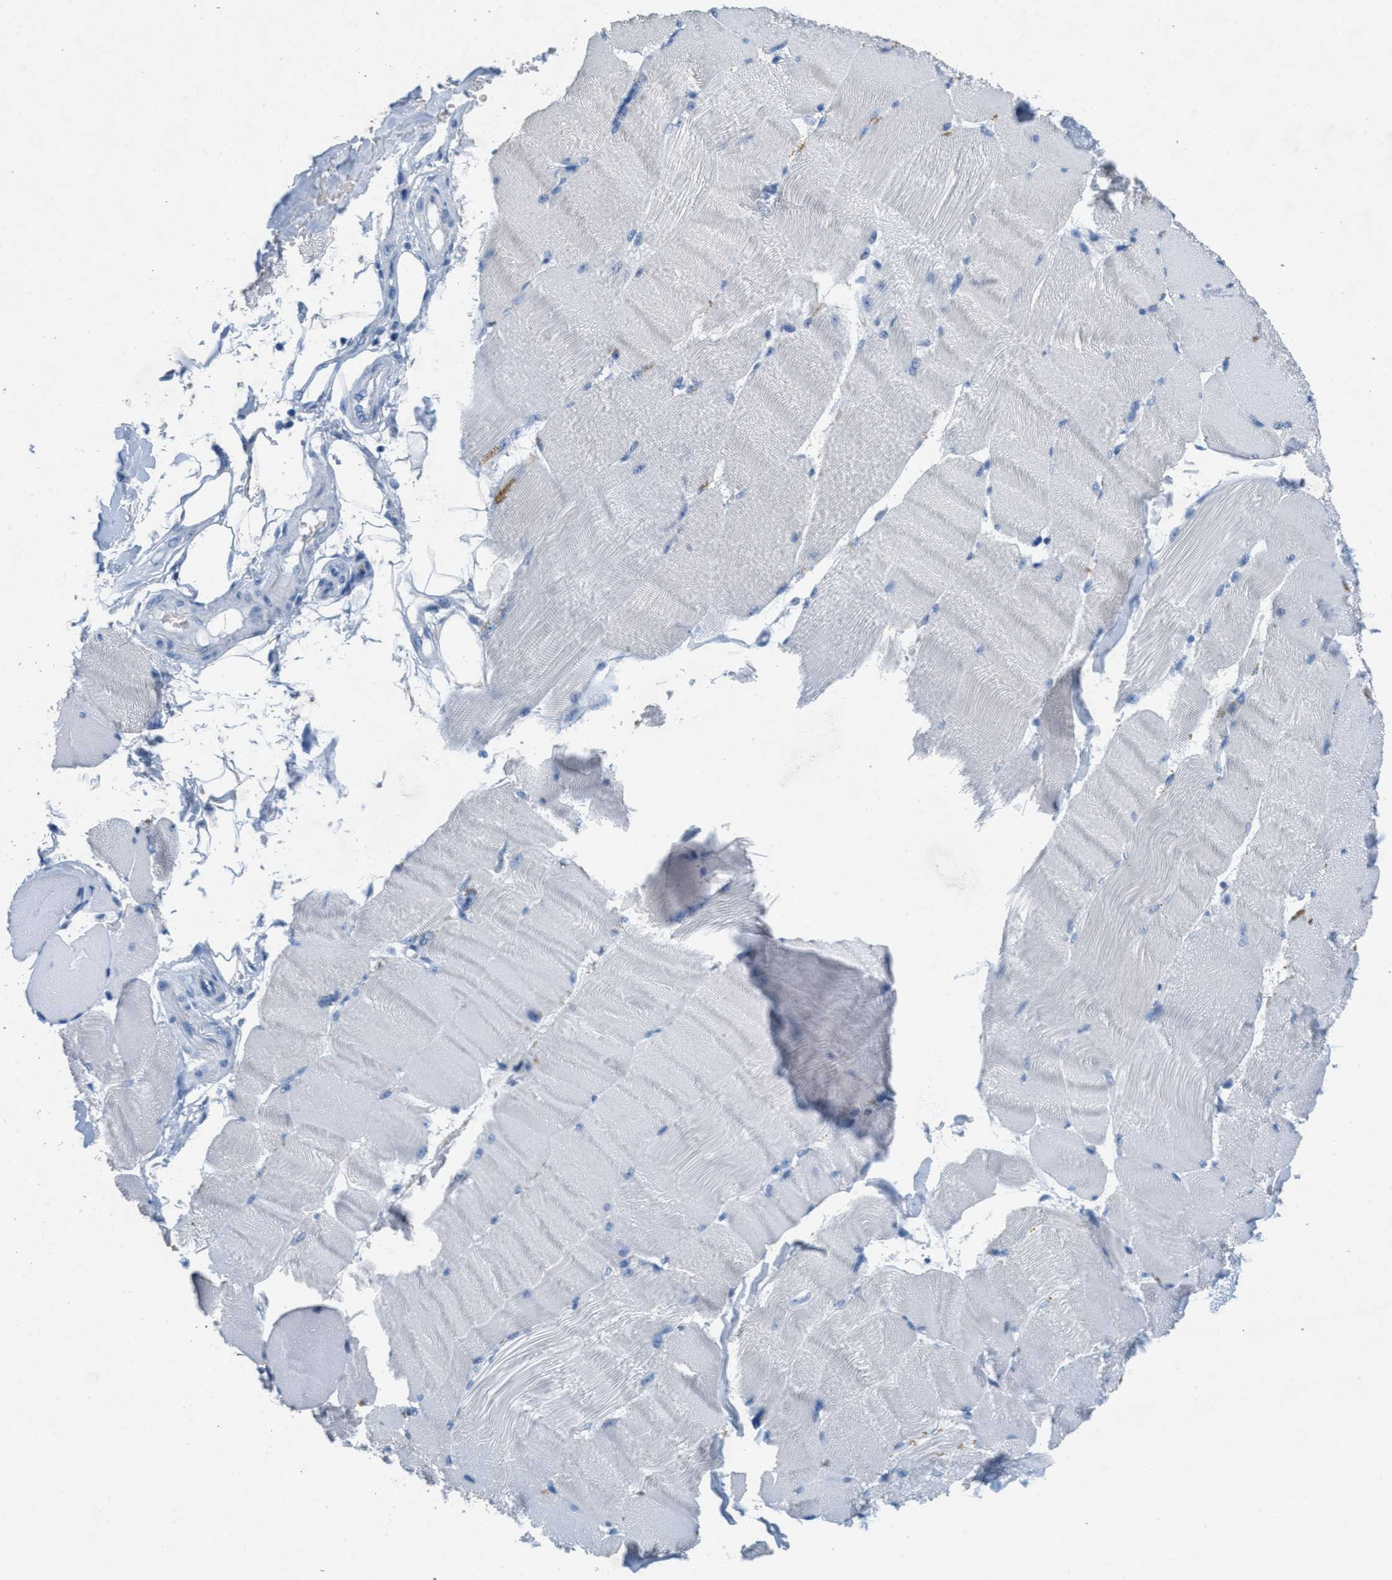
{"staining": {"intensity": "negative", "quantity": "none", "location": "none"}, "tissue": "skeletal muscle", "cell_type": "Myocytes", "image_type": "normal", "snomed": [{"axis": "morphology", "description": "Normal tissue, NOS"}, {"axis": "topography", "description": "Skin"}, {"axis": "topography", "description": "Skeletal muscle"}], "caption": "An immunohistochemistry micrograph of normal skeletal muscle is shown. There is no staining in myocytes of skeletal muscle.", "gene": "GPM6A", "patient": {"sex": "male", "age": 83}}